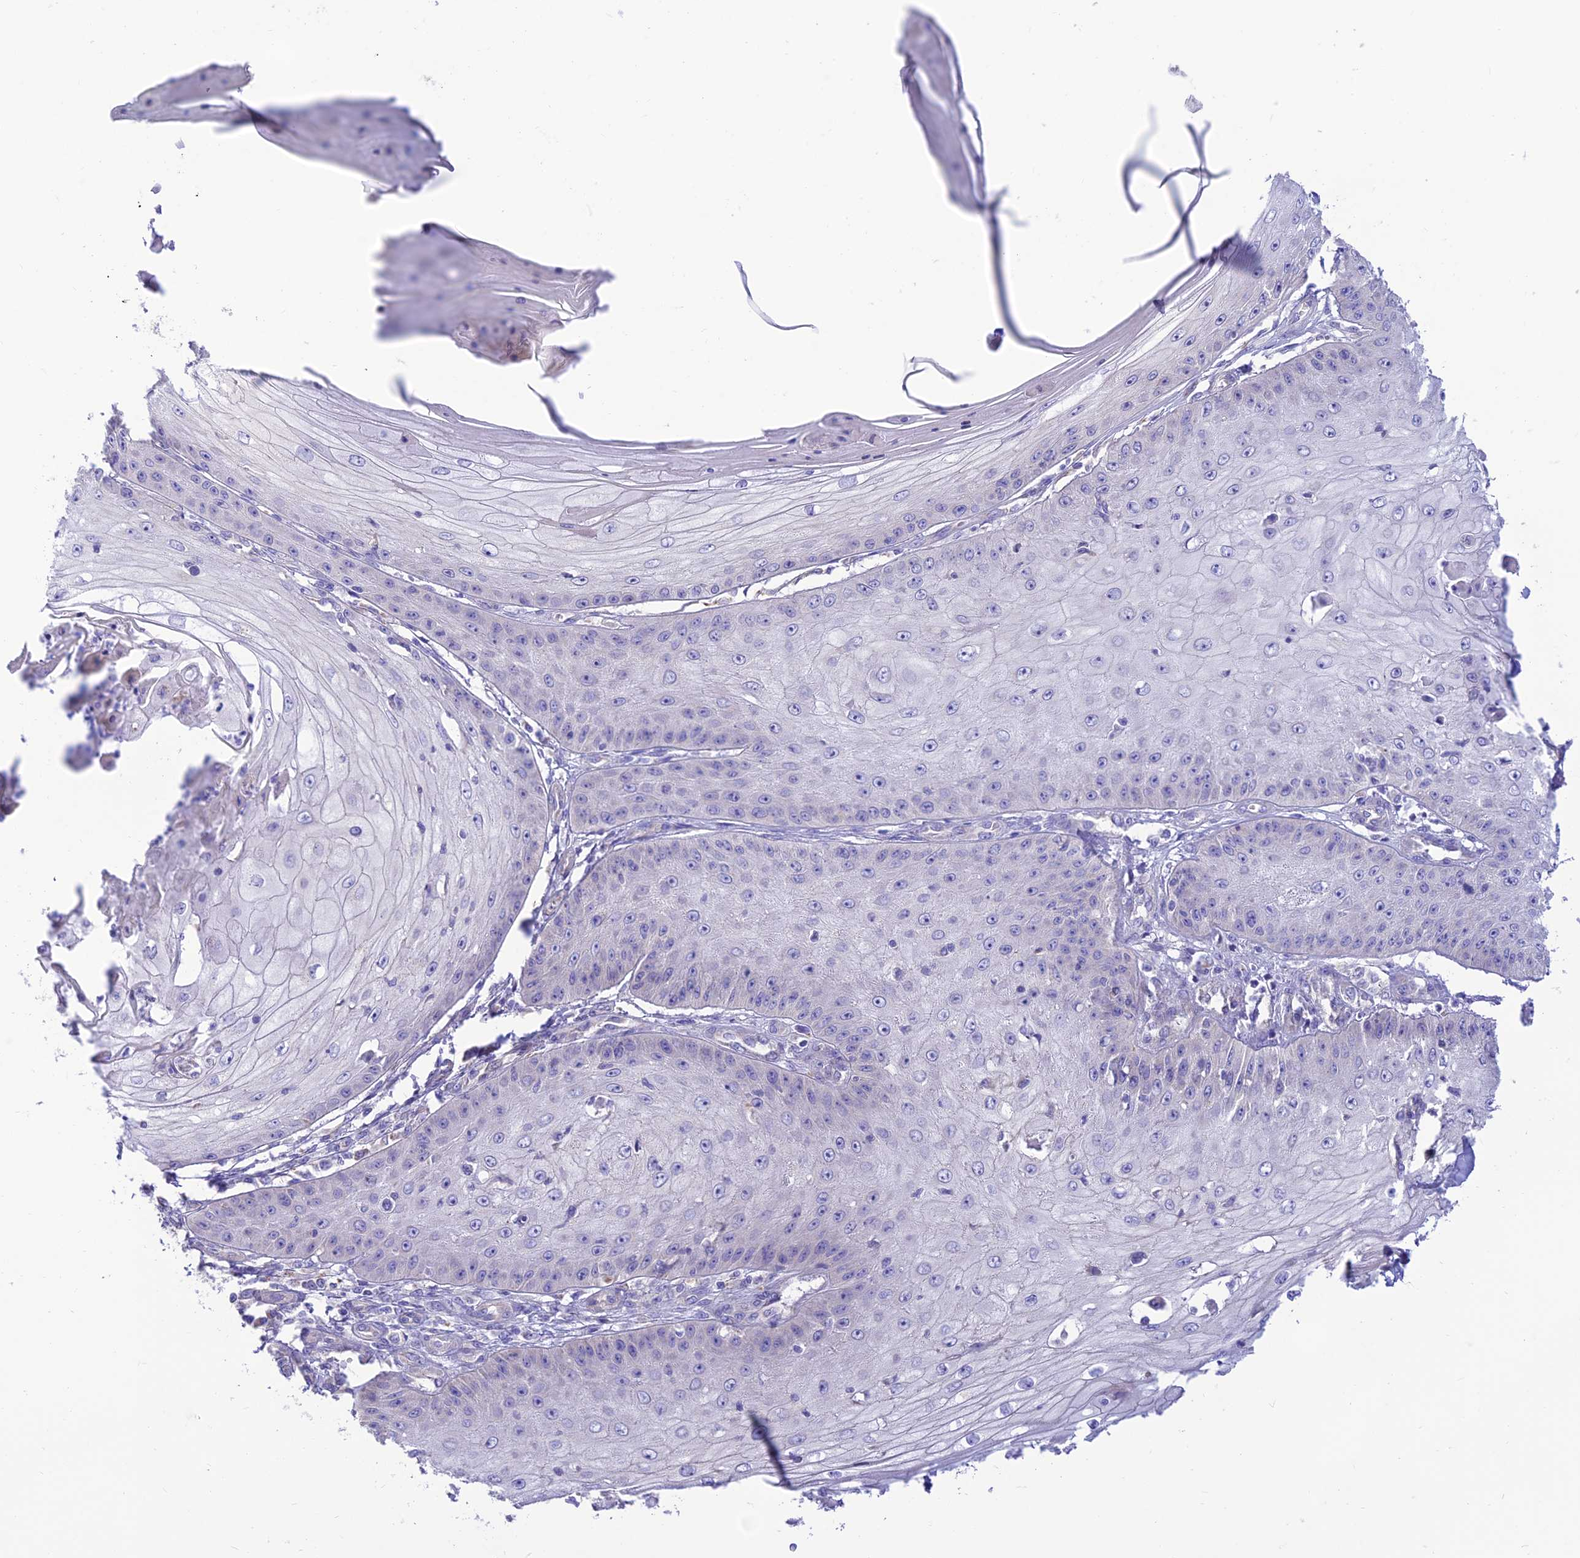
{"staining": {"intensity": "negative", "quantity": "none", "location": "none"}, "tissue": "skin cancer", "cell_type": "Tumor cells", "image_type": "cancer", "snomed": [{"axis": "morphology", "description": "Squamous cell carcinoma, NOS"}, {"axis": "topography", "description": "Skin"}], "caption": "An IHC micrograph of skin cancer is shown. There is no staining in tumor cells of skin cancer.", "gene": "FAM186B", "patient": {"sex": "male", "age": 70}}